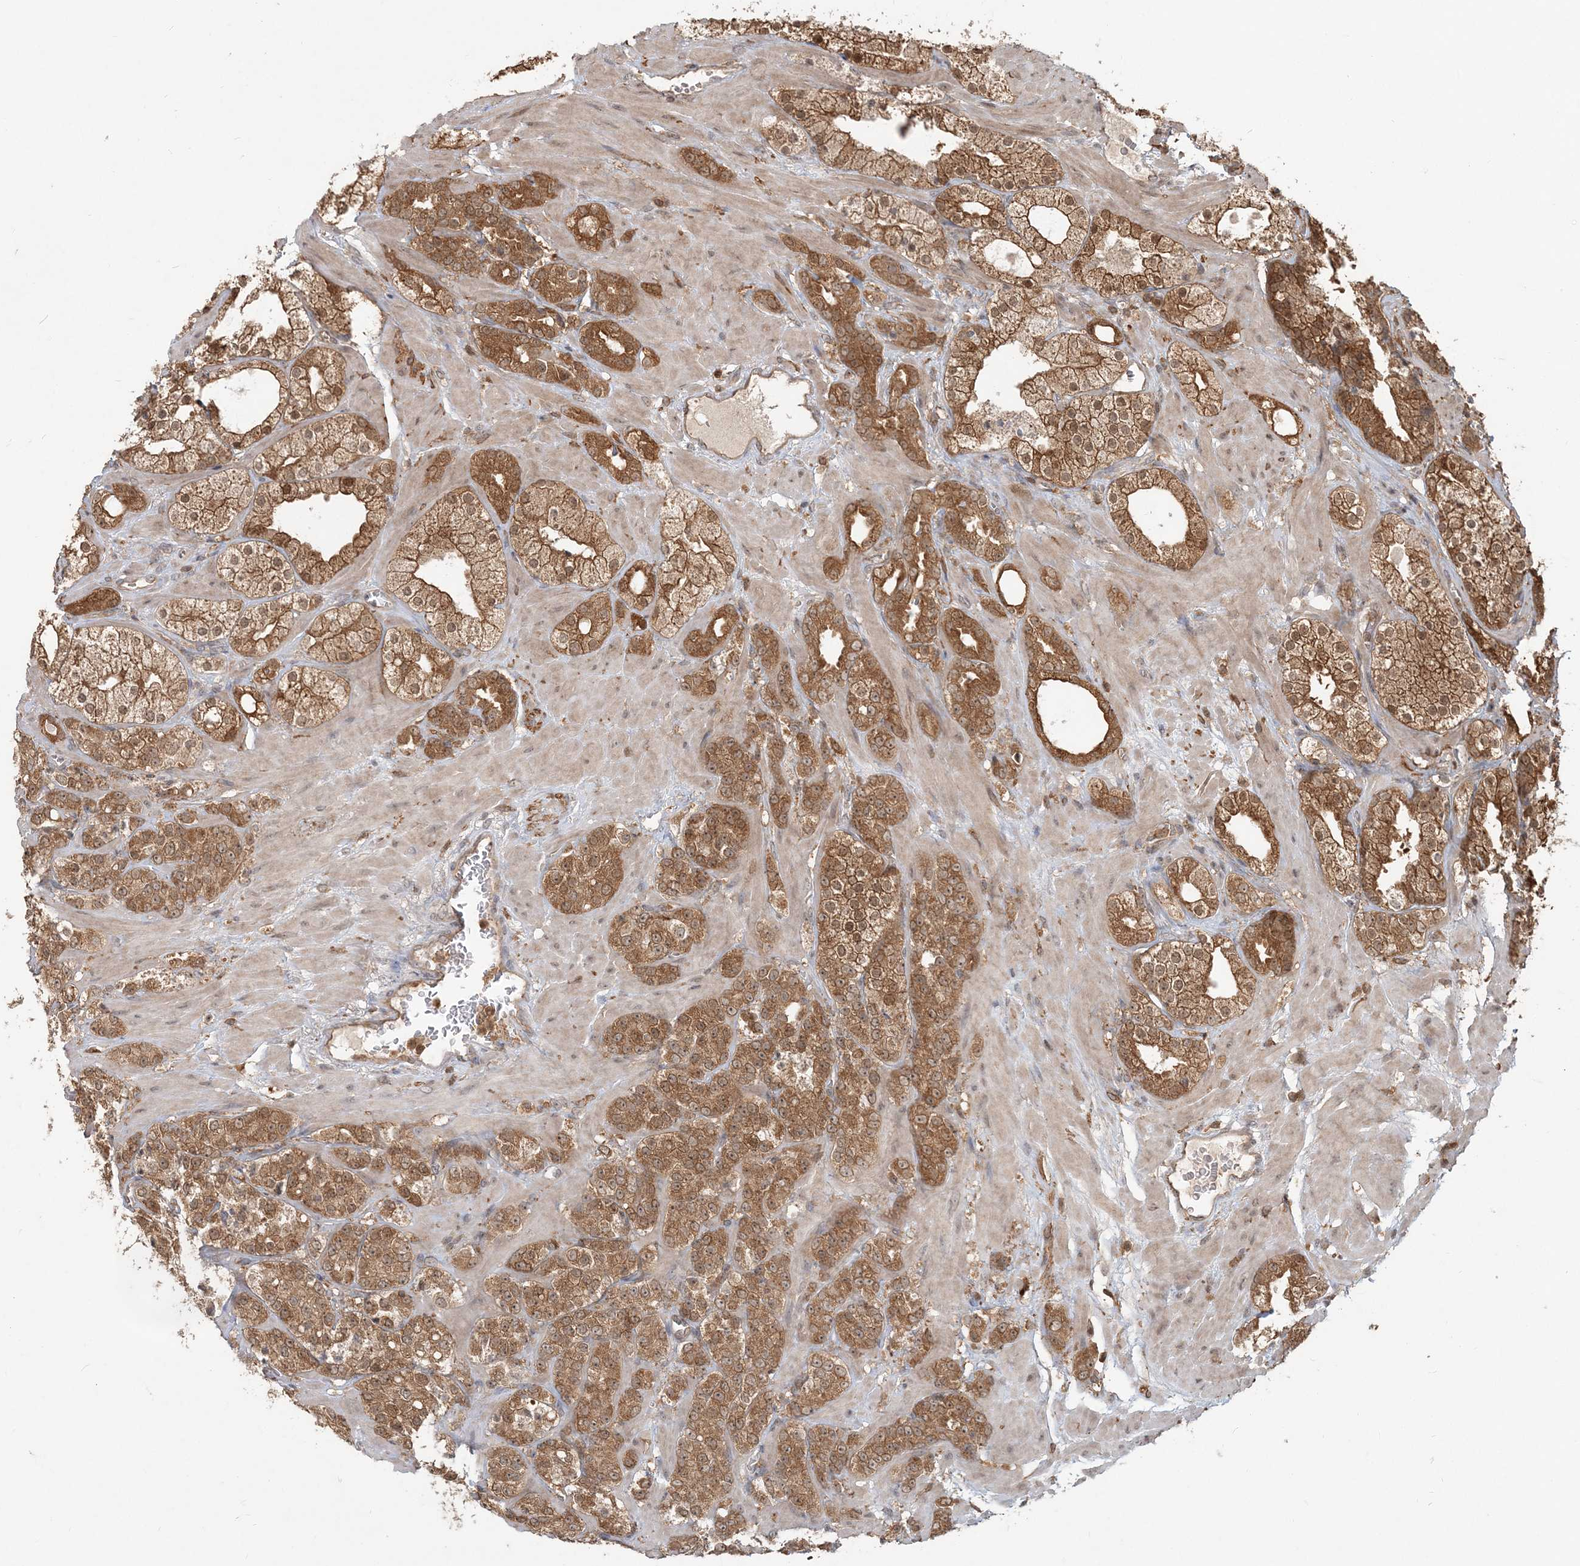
{"staining": {"intensity": "moderate", "quantity": ">75%", "location": "cytoplasmic/membranous,nuclear"}, "tissue": "prostate cancer", "cell_type": "Tumor cells", "image_type": "cancer", "snomed": [{"axis": "morphology", "description": "Adenocarcinoma, High grade"}, {"axis": "topography", "description": "Prostate"}], "caption": "This image displays IHC staining of human prostate cancer, with medium moderate cytoplasmic/membranous and nuclear positivity in about >75% of tumor cells.", "gene": "CAB39", "patient": {"sex": "male", "age": 64}}